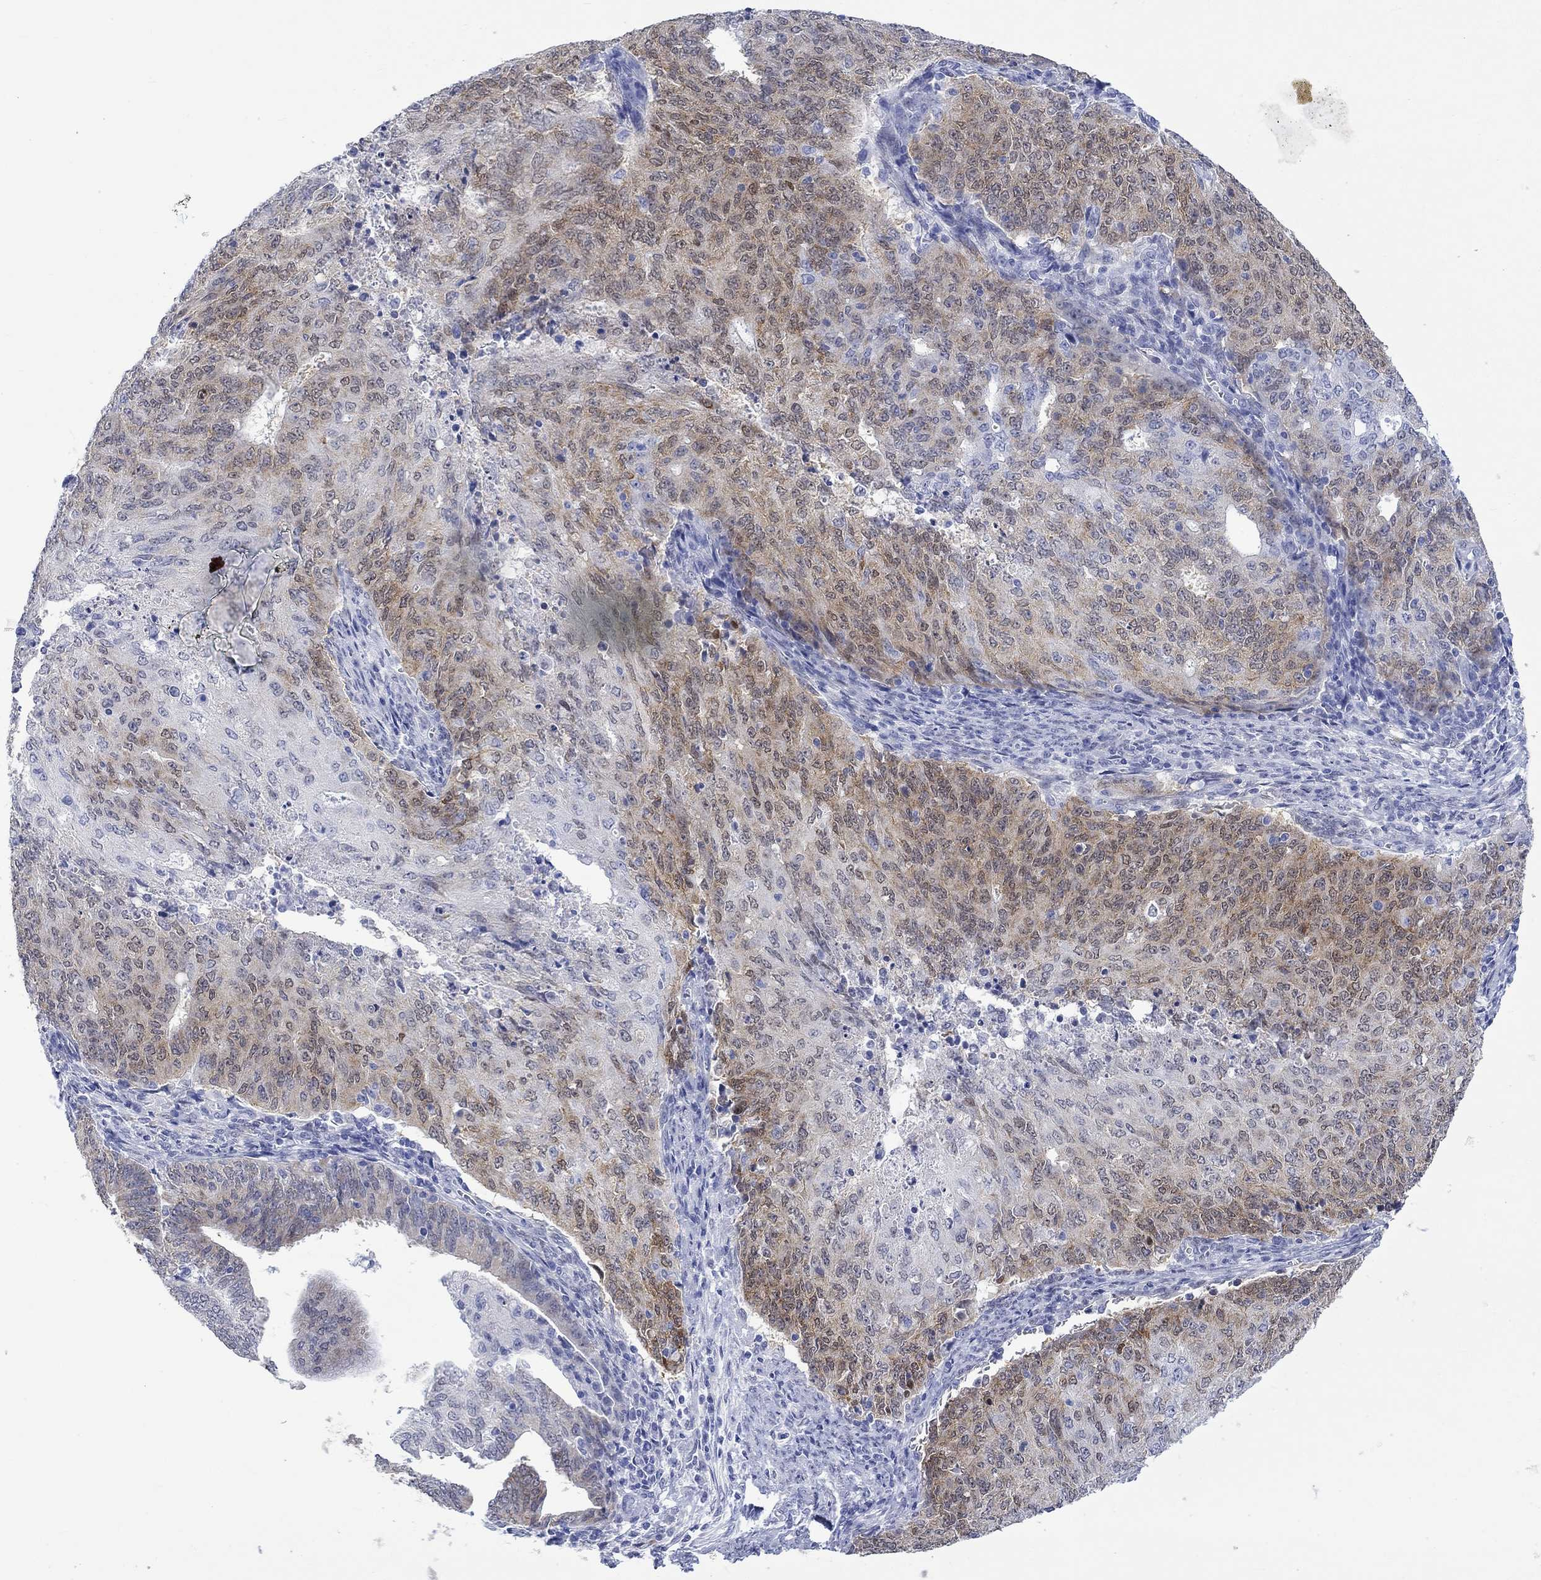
{"staining": {"intensity": "strong", "quantity": "25%-75%", "location": "cytoplasmic/membranous,nuclear"}, "tissue": "endometrial cancer", "cell_type": "Tumor cells", "image_type": "cancer", "snomed": [{"axis": "morphology", "description": "Adenocarcinoma, NOS"}, {"axis": "topography", "description": "Endometrium"}], "caption": "Endometrial cancer (adenocarcinoma) stained with immunohistochemistry (IHC) demonstrates strong cytoplasmic/membranous and nuclear positivity in about 25%-75% of tumor cells.", "gene": "MSI1", "patient": {"sex": "female", "age": 82}}